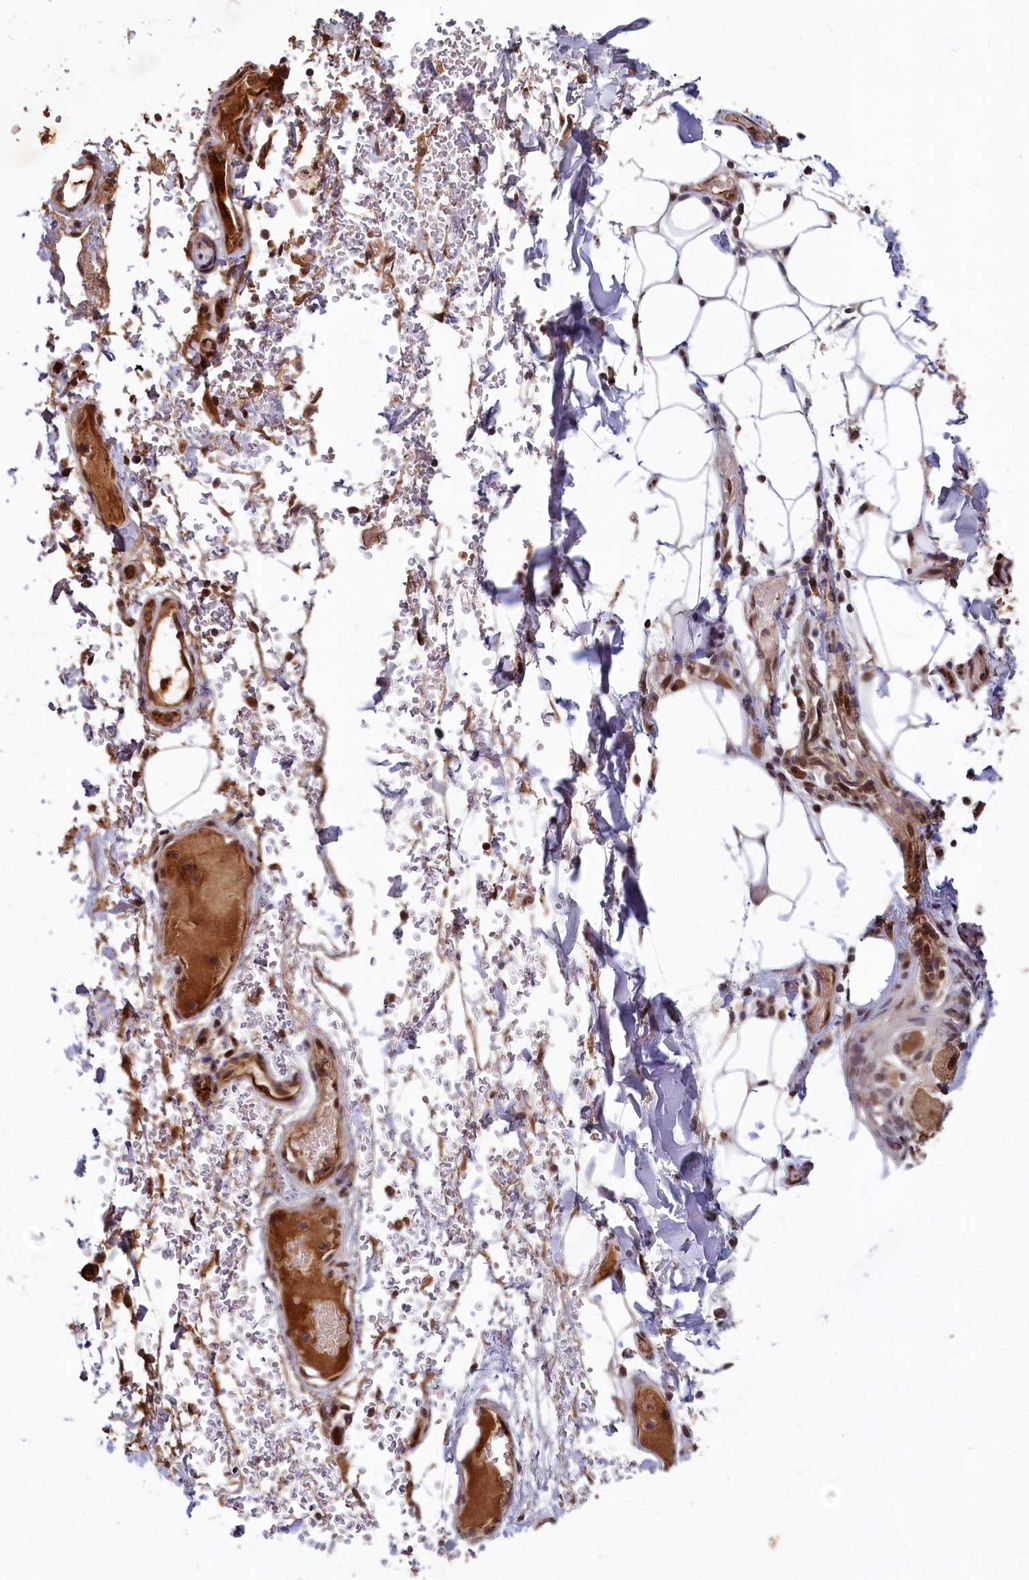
{"staining": {"intensity": "moderate", "quantity": ">75%", "location": "nuclear"}, "tissue": "adipose tissue", "cell_type": "Adipocytes", "image_type": "normal", "snomed": [{"axis": "morphology", "description": "Normal tissue, NOS"}, {"axis": "topography", "description": "Lymph node"}, {"axis": "topography", "description": "Cartilage tissue"}, {"axis": "topography", "description": "Bronchus"}], "caption": "Immunohistochemical staining of normal adipose tissue reveals medium levels of moderate nuclear positivity in about >75% of adipocytes. Using DAB (brown) and hematoxylin (blue) stains, captured at high magnification using brightfield microscopy.", "gene": "CLPX", "patient": {"sex": "male", "age": 63}}